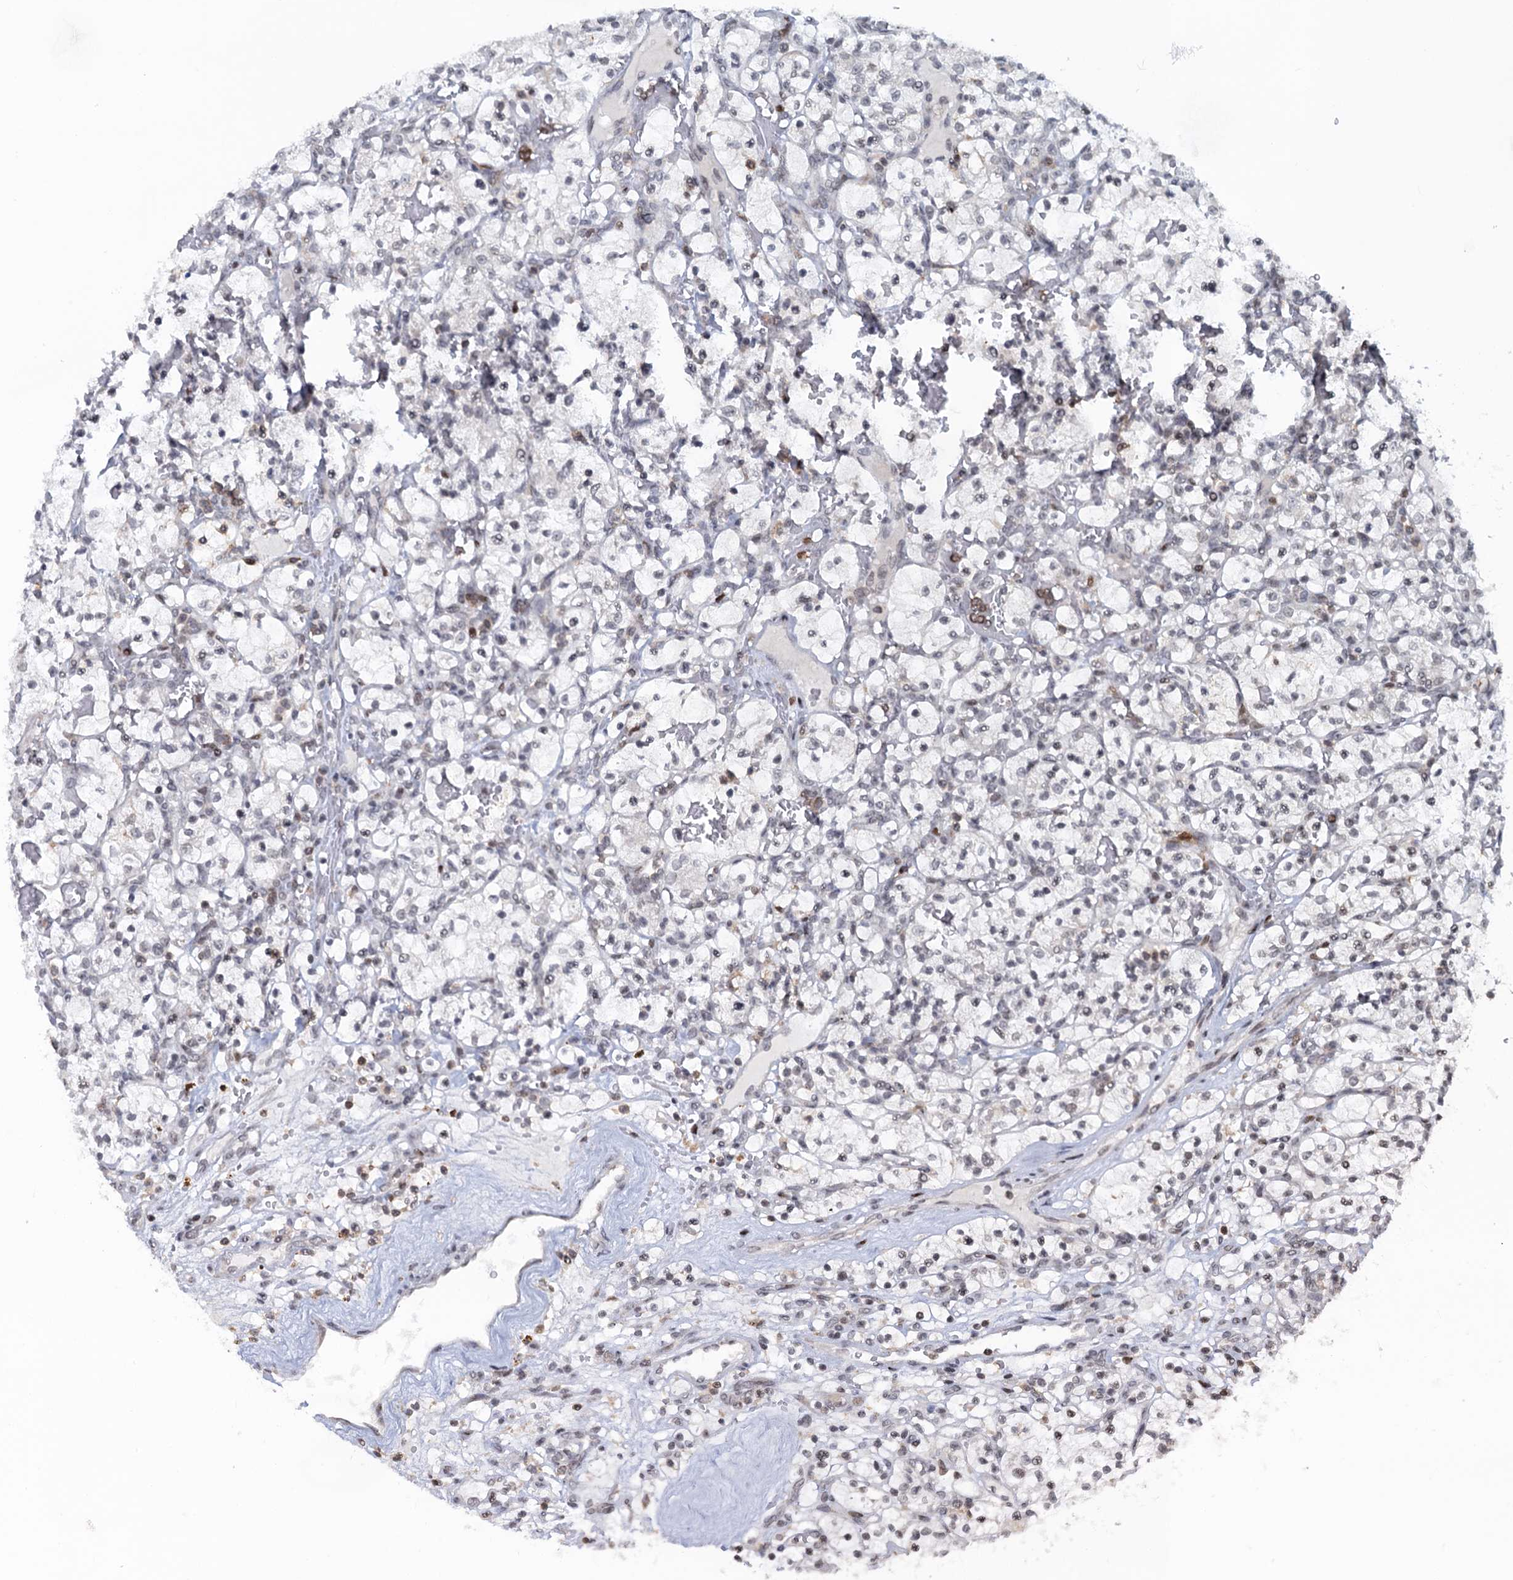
{"staining": {"intensity": "negative", "quantity": "none", "location": "none"}, "tissue": "renal cancer", "cell_type": "Tumor cells", "image_type": "cancer", "snomed": [{"axis": "morphology", "description": "Adenocarcinoma, NOS"}, {"axis": "topography", "description": "Kidney"}], "caption": "Immunohistochemistry (IHC) histopathology image of neoplastic tissue: renal cancer (adenocarcinoma) stained with DAB exhibits no significant protein positivity in tumor cells.", "gene": "FYB1", "patient": {"sex": "female", "age": 57}}